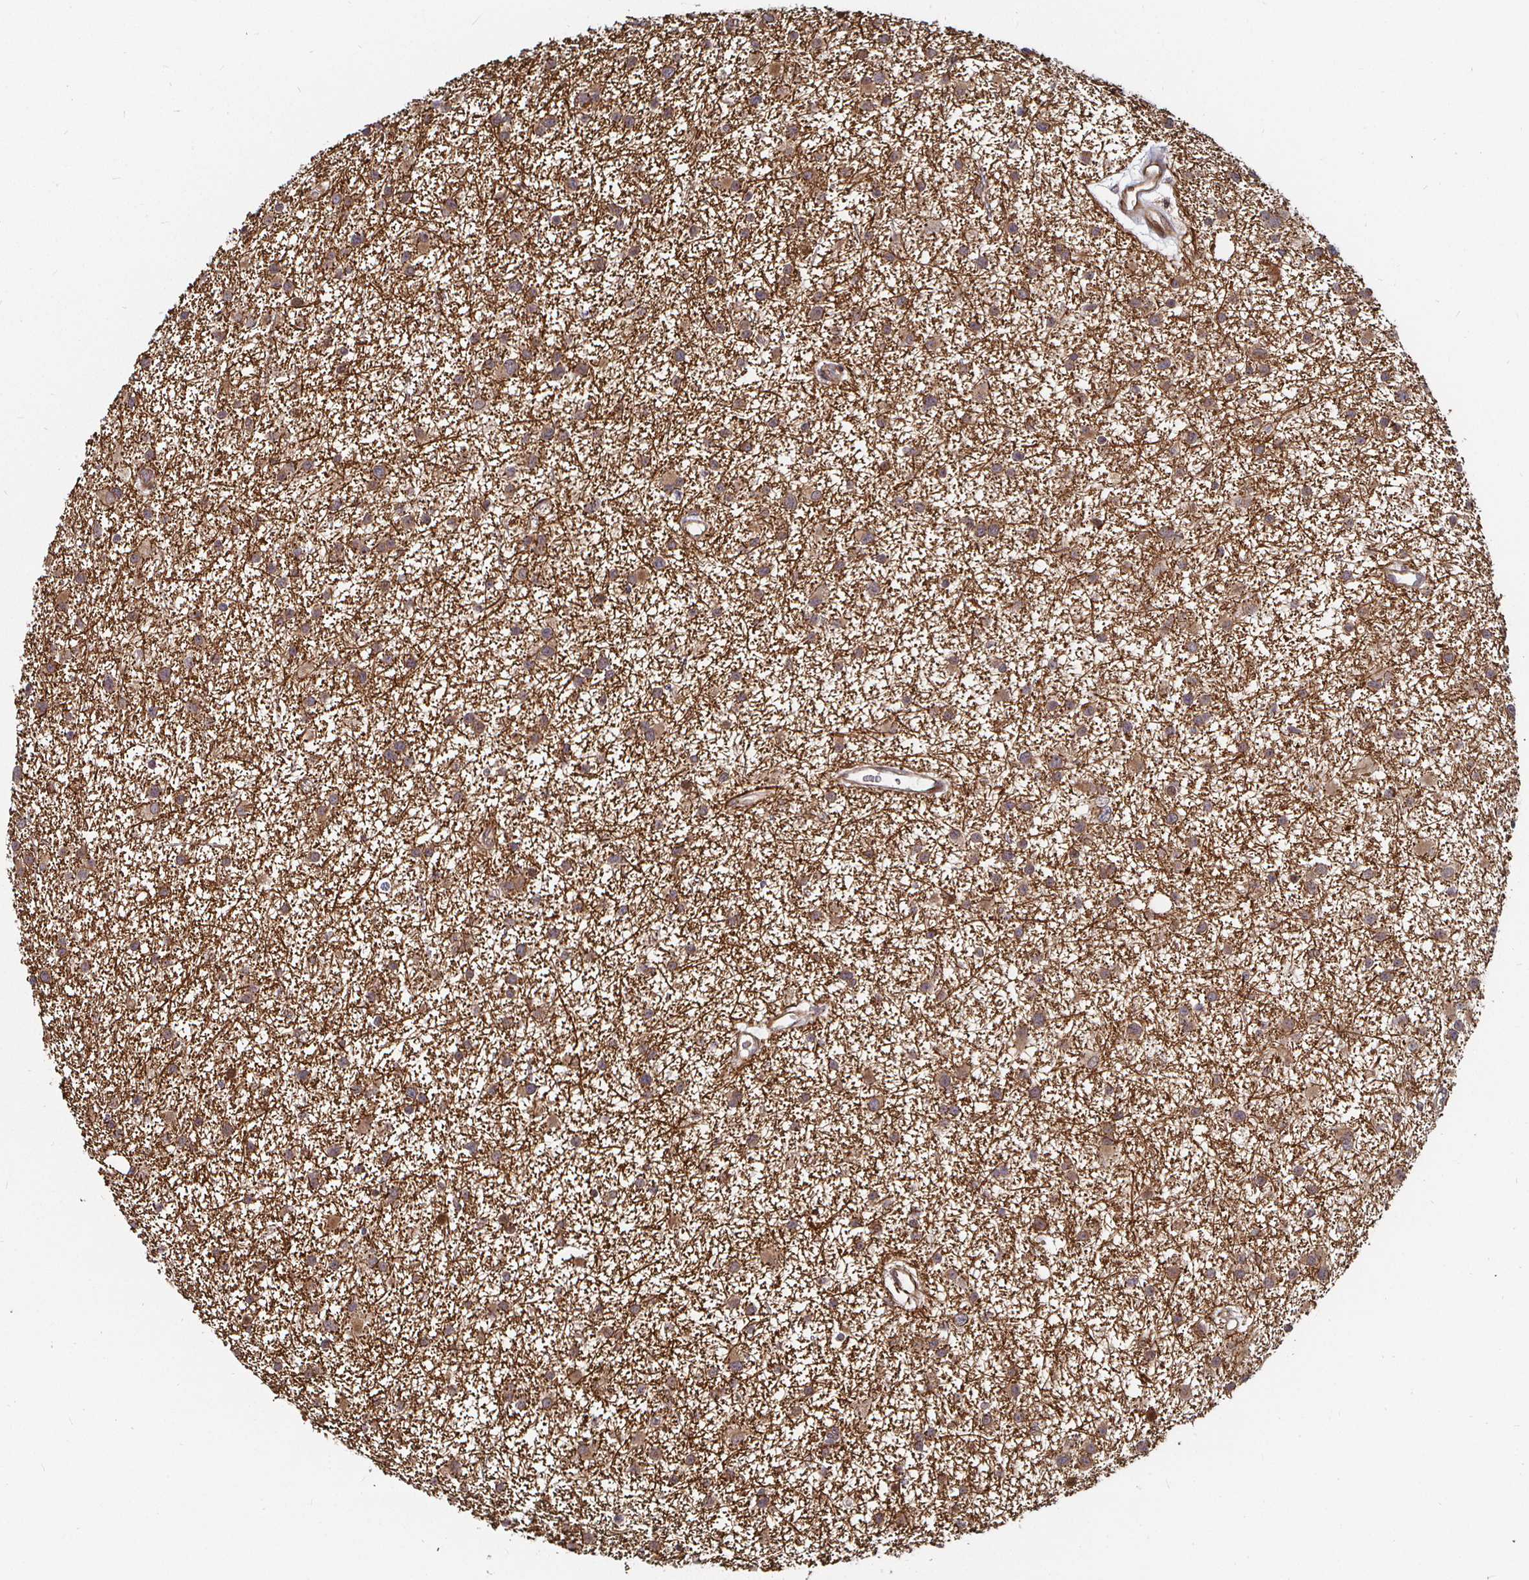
{"staining": {"intensity": "moderate", "quantity": ">75%", "location": "cytoplasmic/membranous"}, "tissue": "glioma", "cell_type": "Tumor cells", "image_type": "cancer", "snomed": [{"axis": "morphology", "description": "Glioma, malignant, Low grade"}, {"axis": "topography", "description": "Brain"}], "caption": "Moderate cytoplasmic/membranous expression is present in about >75% of tumor cells in low-grade glioma (malignant).", "gene": "TBKBP1", "patient": {"sex": "male", "age": 43}}